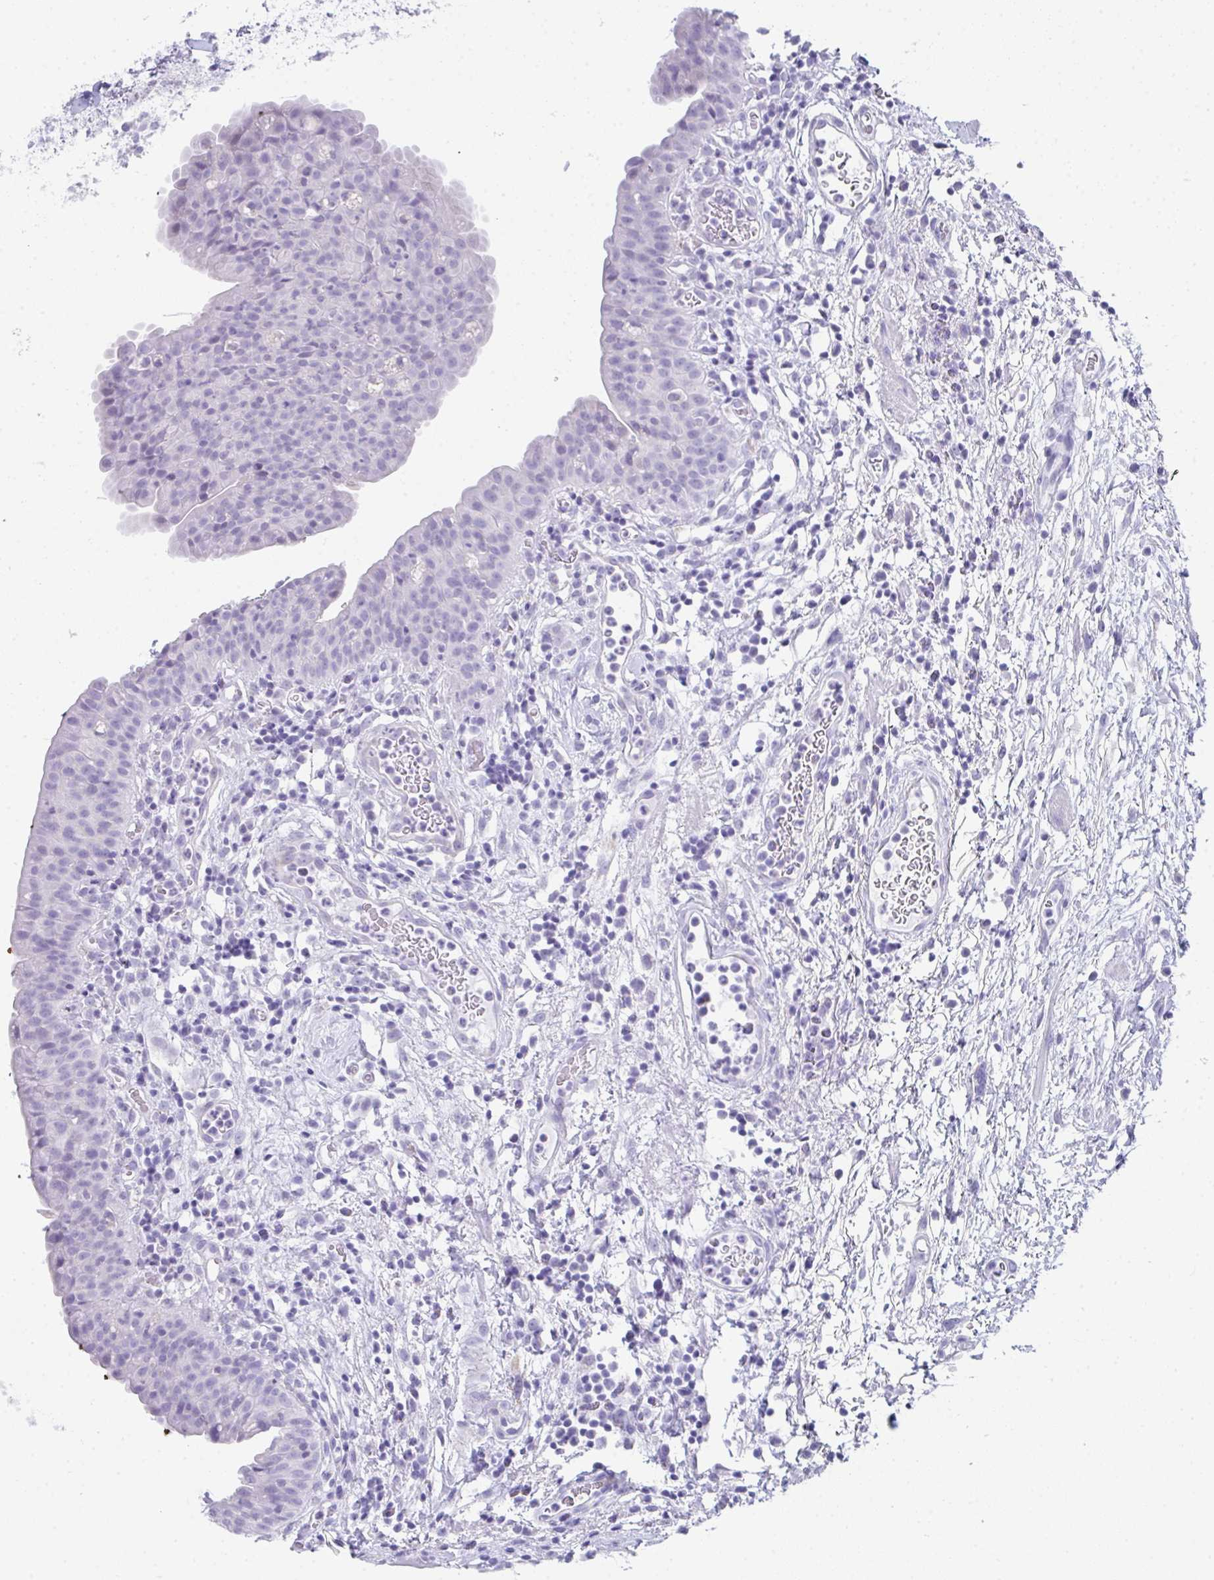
{"staining": {"intensity": "negative", "quantity": "none", "location": "none"}, "tissue": "urinary bladder", "cell_type": "Urothelial cells", "image_type": "normal", "snomed": [{"axis": "morphology", "description": "Normal tissue, NOS"}, {"axis": "morphology", "description": "Inflammation, NOS"}, {"axis": "topography", "description": "Urinary bladder"}], "caption": "Urinary bladder stained for a protein using IHC displays no expression urothelial cells.", "gene": "RLF", "patient": {"sex": "male", "age": 57}}